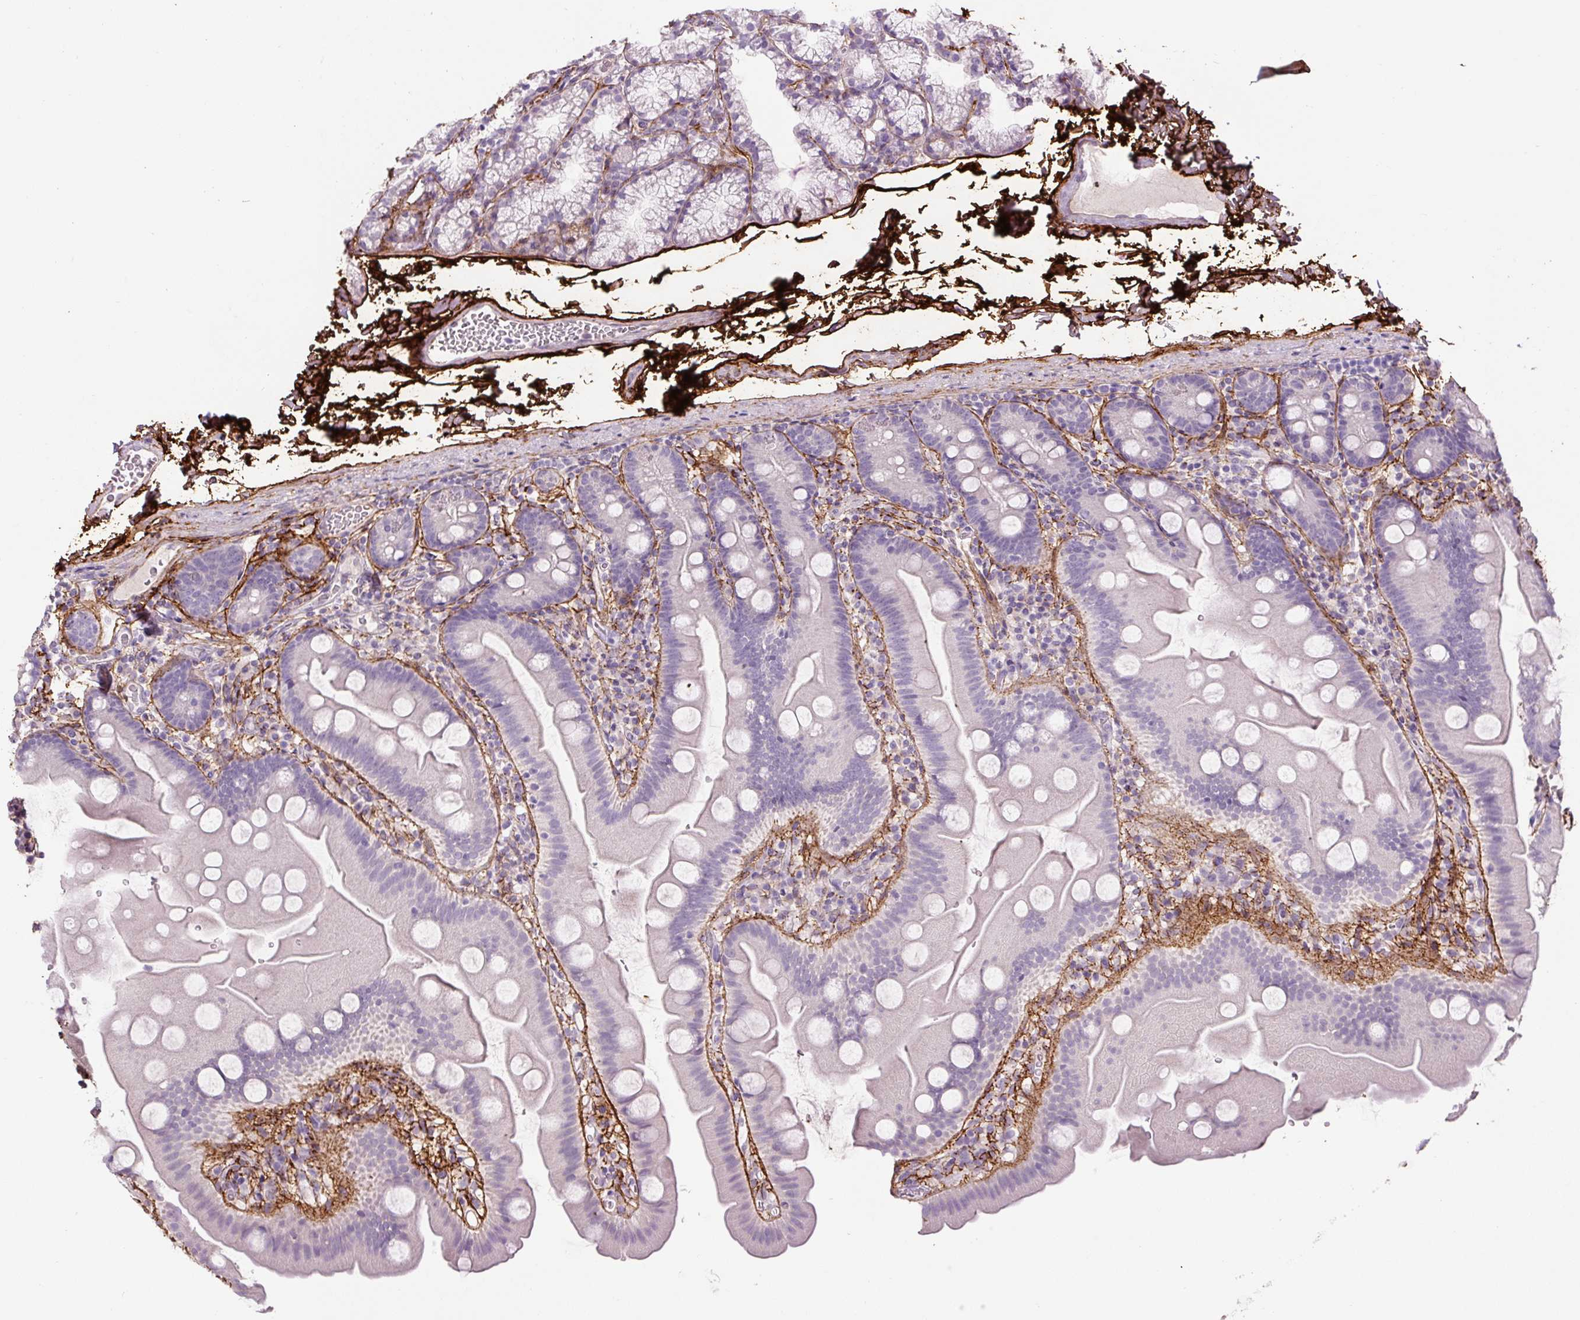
{"staining": {"intensity": "negative", "quantity": "none", "location": "none"}, "tissue": "small intestine", "cell_type": "Glandular cells", "image_type": "normal", "snomed": [{"axis": "morphology", "description": "Normal tissue, NOS"}, {"axis": "topography", "description": "Small intestine"}], "caption": "The immunohistochemistry histopathology image has no significant expression in glandular cells of small intestine. Brightfield microscopy of immunohistochemistry (IHC) stained with DAB (brown) and hematoxylin (blue), captured at high magnification.", "gene": "FBN1", "patient": {"sex": "female", "age": 68}}